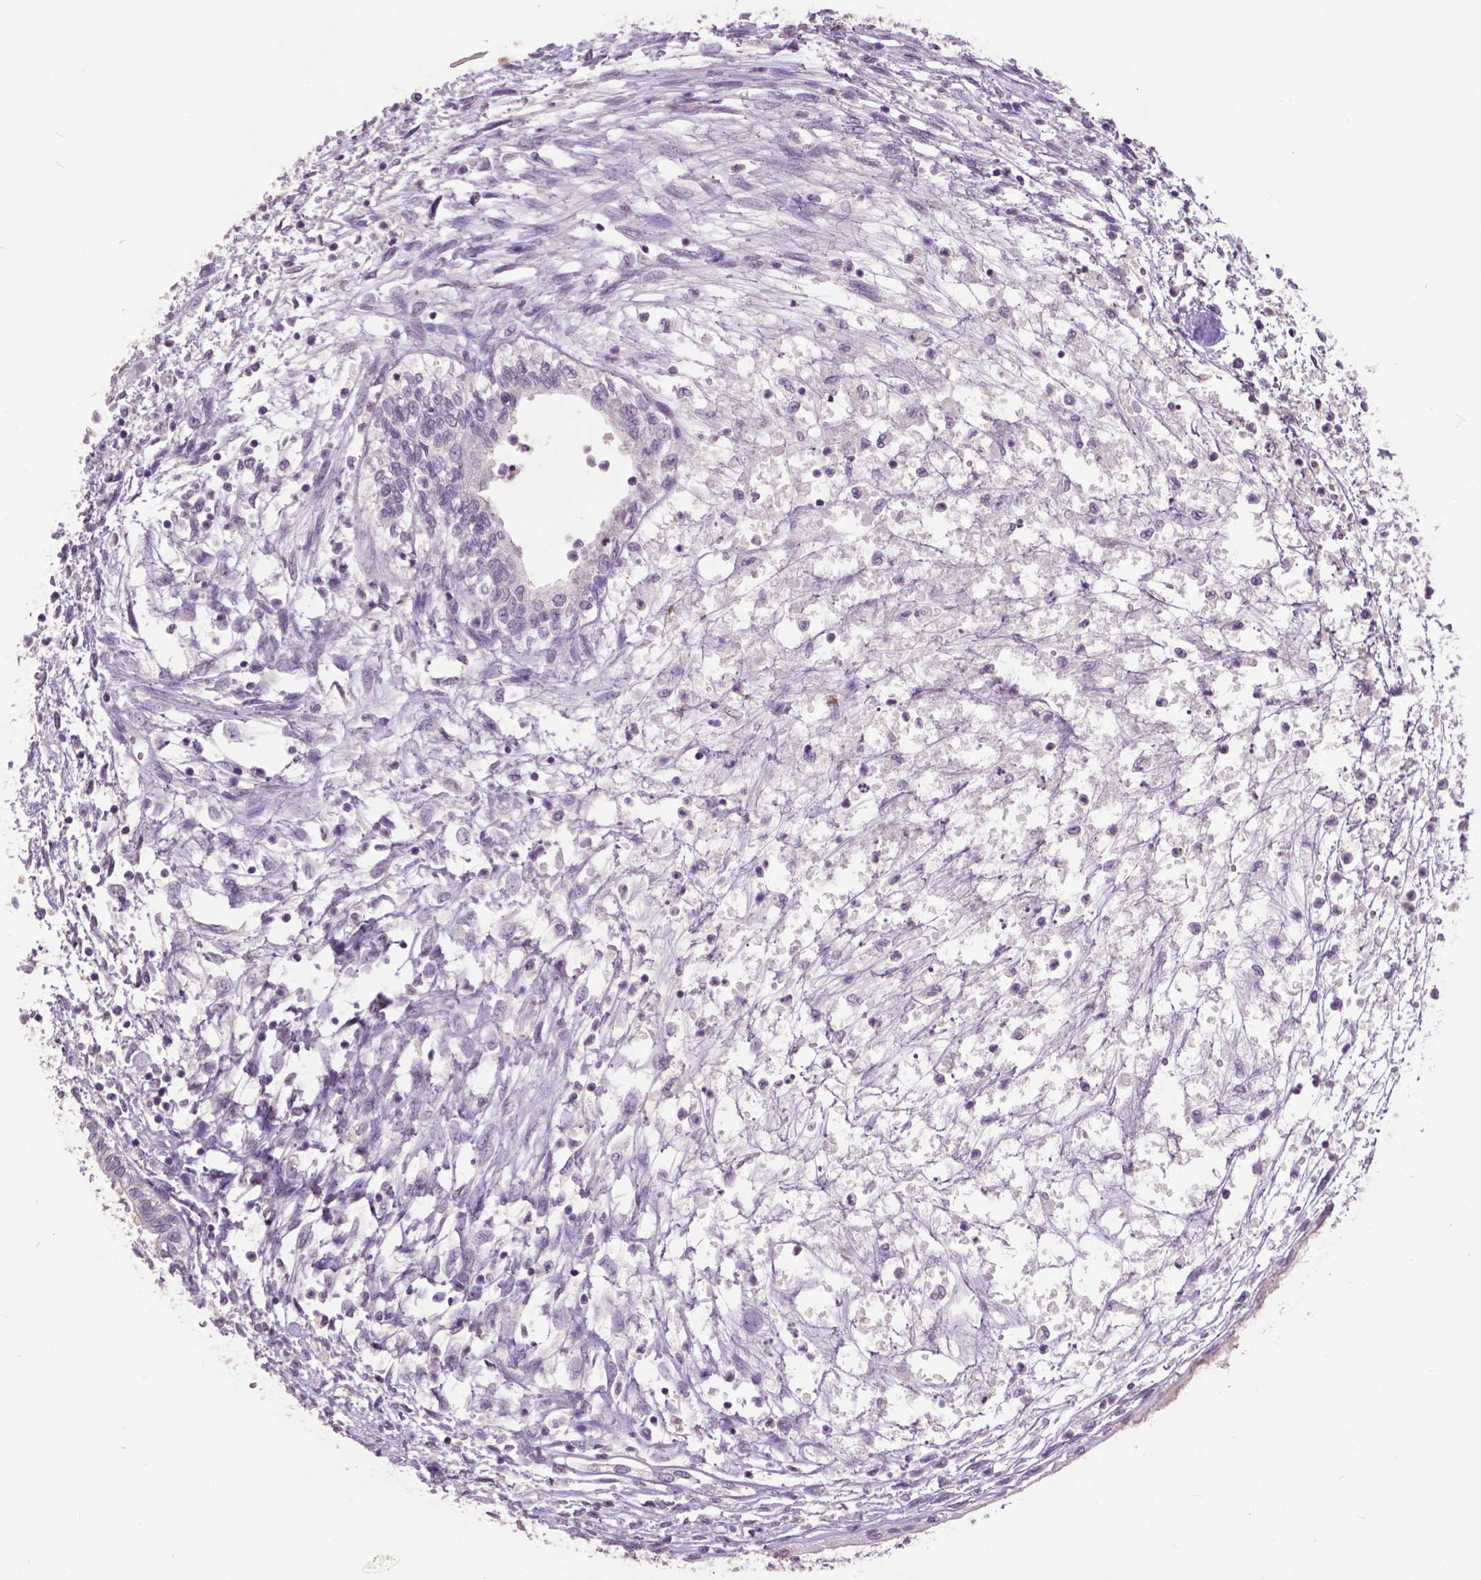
{"staining": {"intensity": "negative", "quantity": "none", "location": "none"}, "tissue": "testis cancer", "cell_type": "Tumor cells", "image_type": "cancer", "snomed": [{"axis": "morphology", "description": "Carcinoma, Embryonal, NOS"}, {"axis": "topography", "description": "Testis"}], "caption": "This image is of testis embryonal carcinoma stained with immunohistochemistry to label a protein in brown with the nuclei are counter-stained blue. There is no positivity in tumor cells.", "gene": "GRIN2A", "patient": {"sex": "male", "age": 37}}